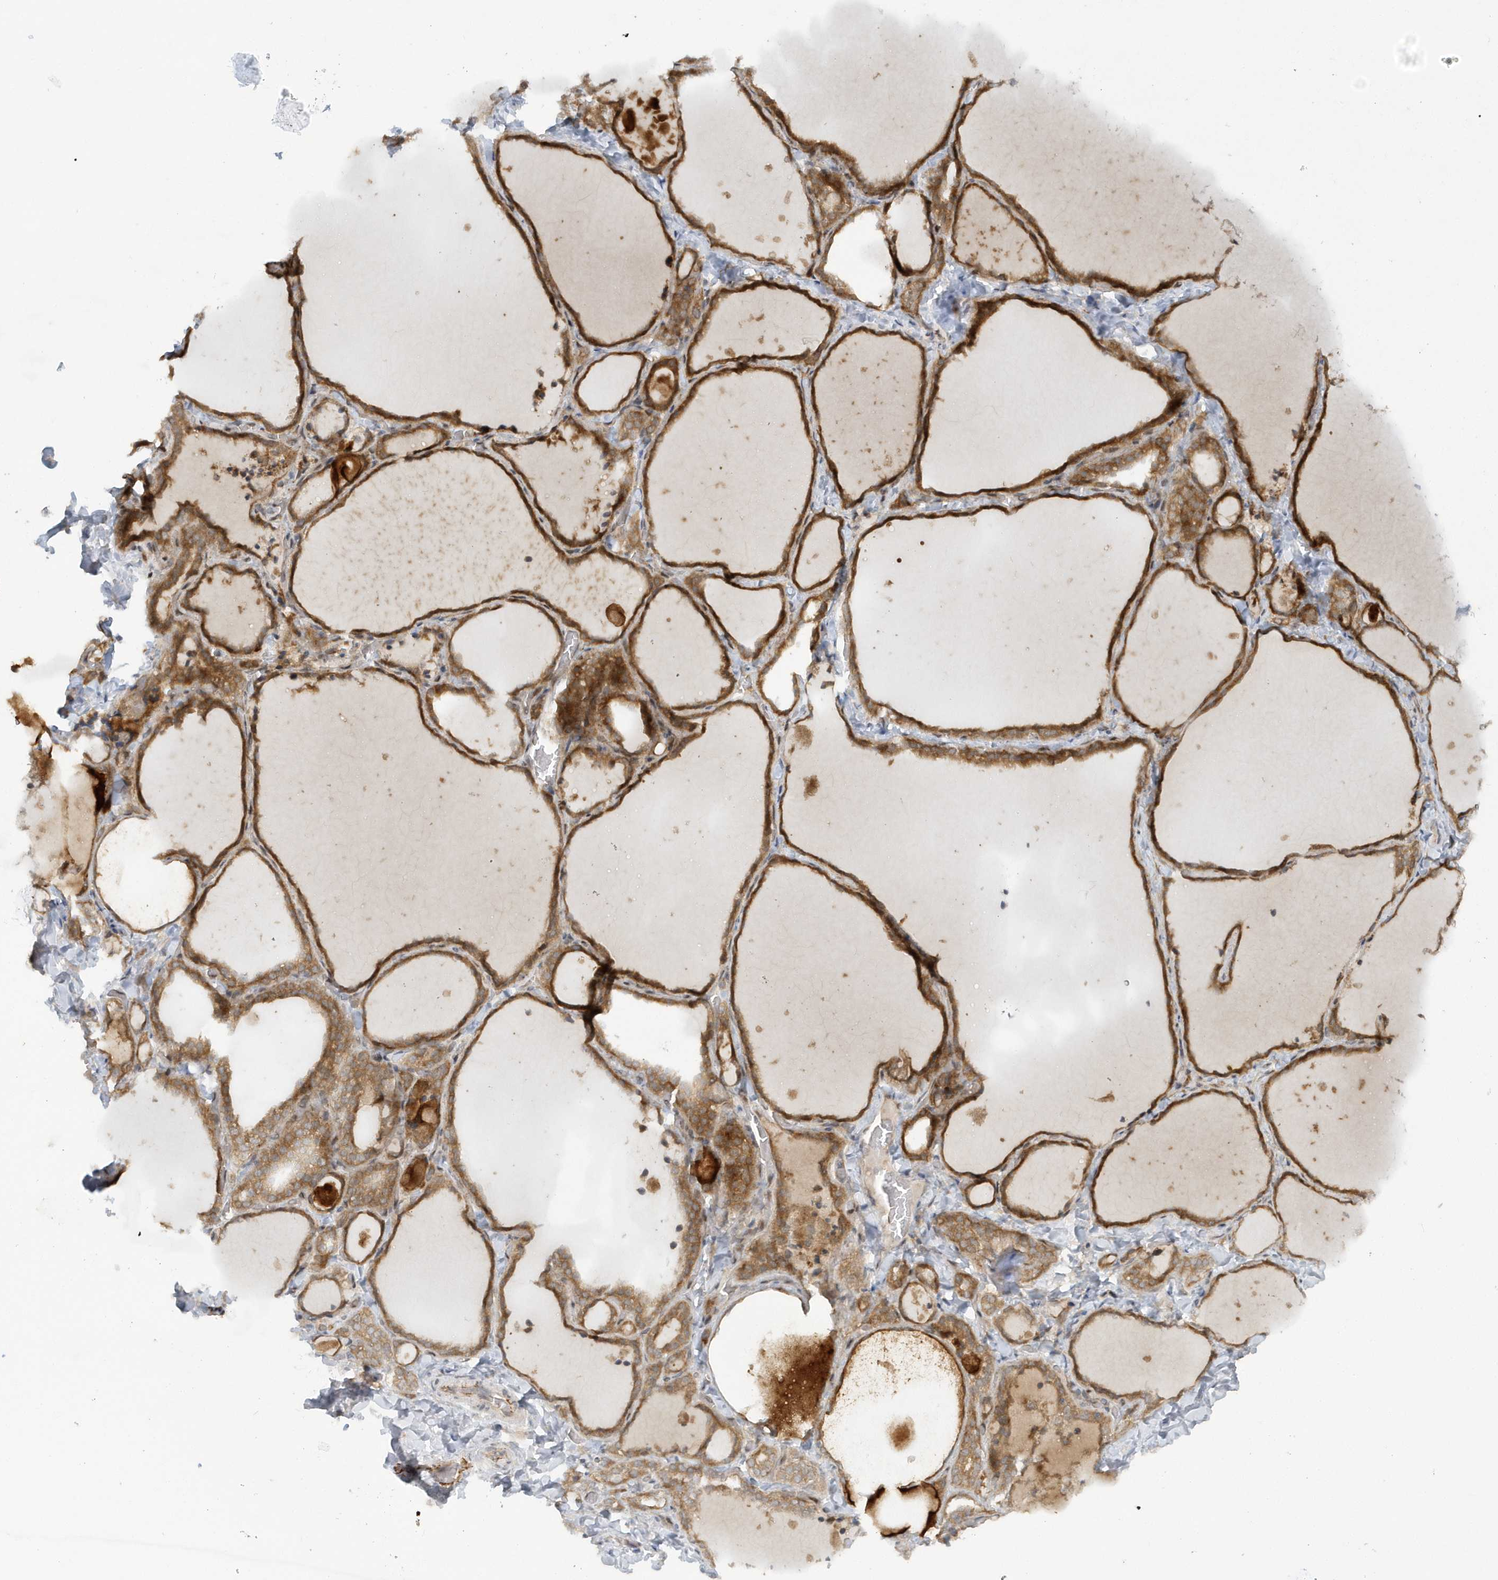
{"staining": {"intensity": "moderate", "quantity": ">75%", "location": "cytoplasmic/membranous"}, "tissue": "thyroid gland", "cell_type": "Glandular cells", "image_type": "normal", "snomed": [{"axis": "morphology", "description": "Normal tissue, NOS"}, {"axis": "topography", "description": "Thyroid gland"}], "caption": "High-power microscopy captured an immunohistochemistry photomicrograph of normal thyroid gland, revealing moderate cytoplasmic/membranous staining in about >75% of glandular cells. The staining was performed using DAB to visualize the protein expression in brown, while the nuclei were stained in blue with hematoxylin (Magnification: 20x).", "gene": "ATG4A", "patient": {"sex": "female", "age": 22}}